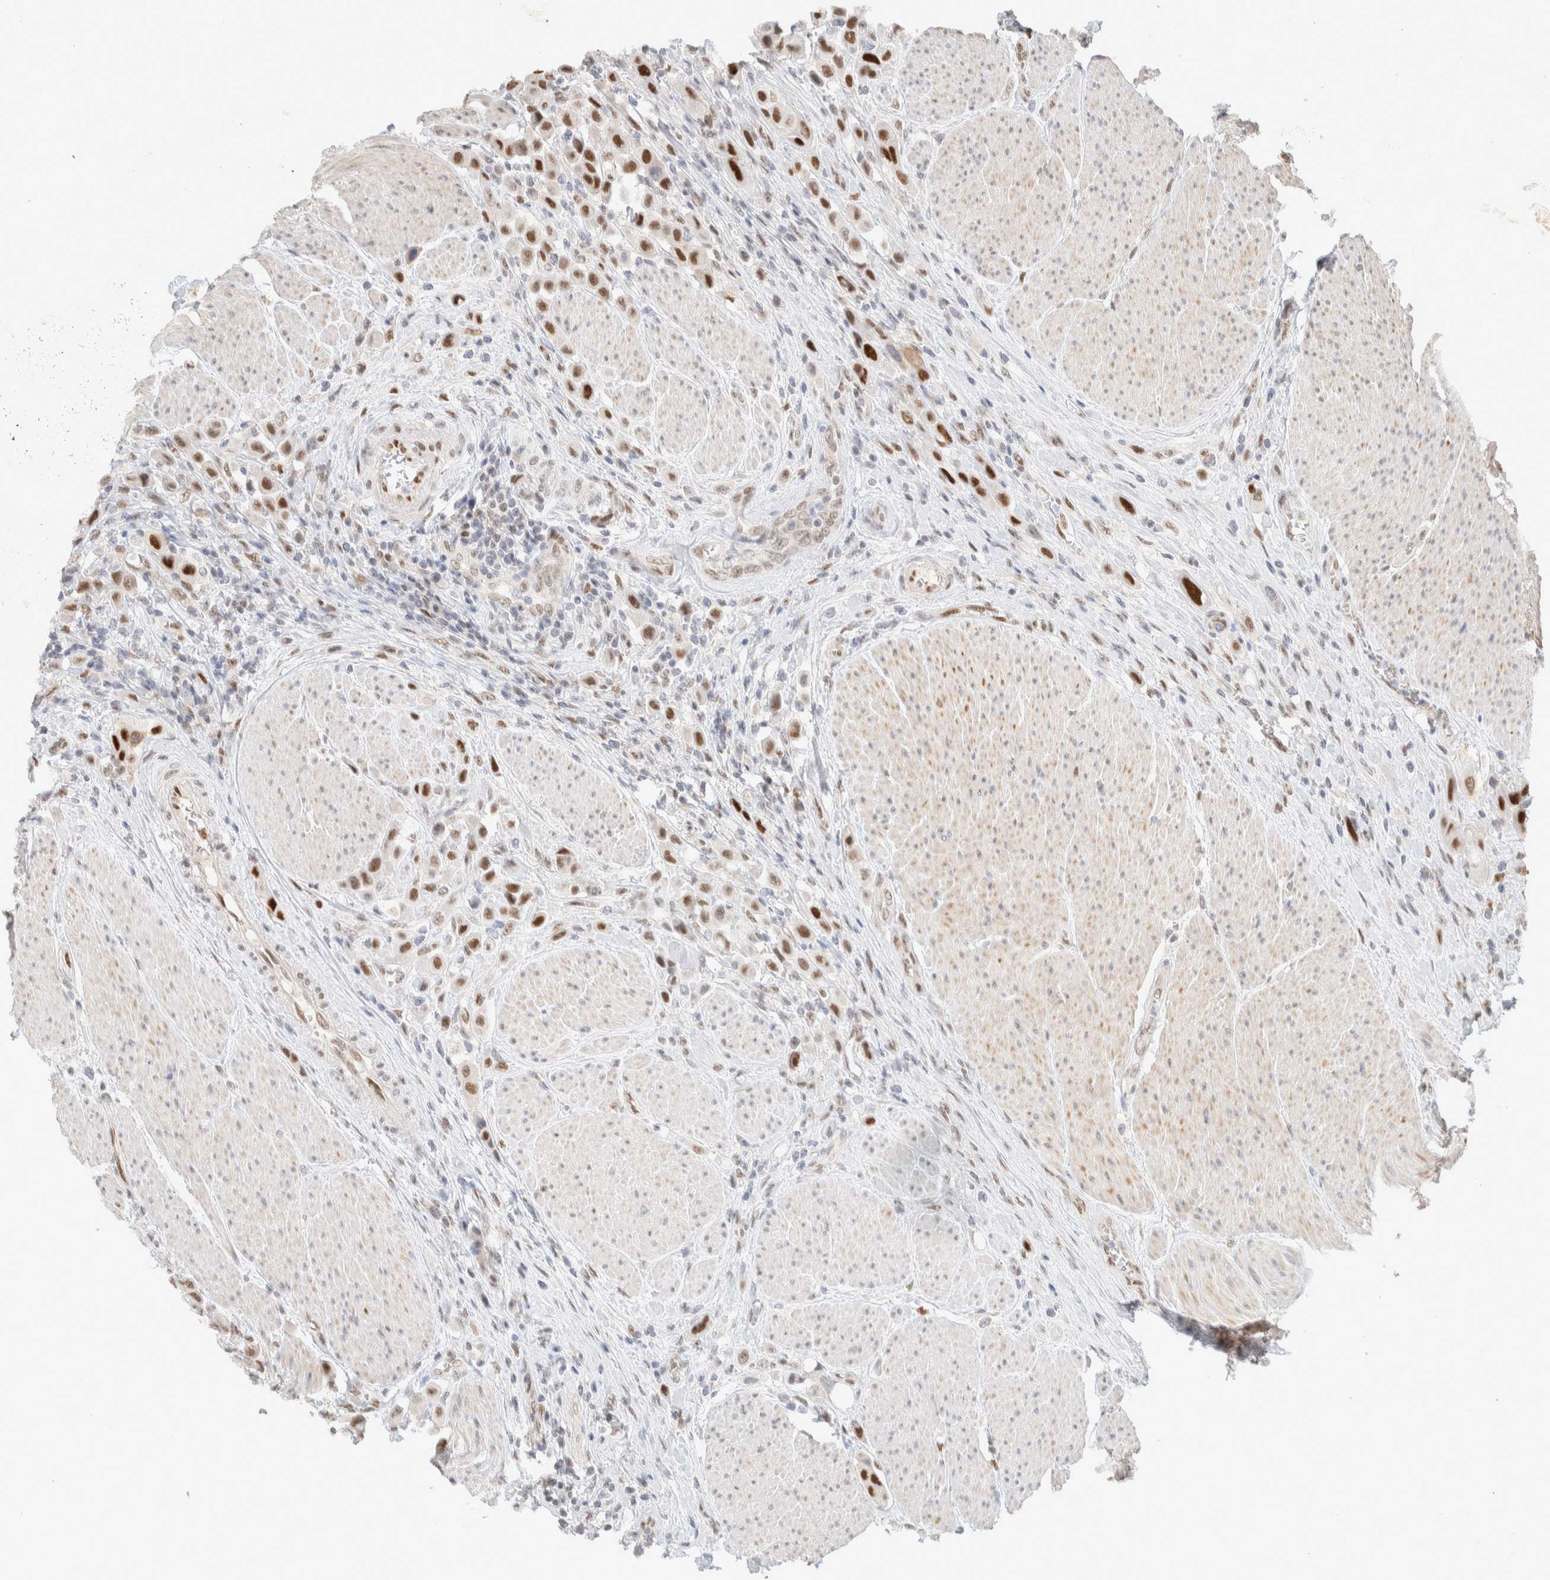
{"staining": {"intensity": "moderate", "quantity": ">75%", "location": "nuclear"}, "tissue": "urothelial cancer", "cell_type": "Tumor cells", "image_type": "cancer", "snomed": [{"axis": "morphology", "description": "Urothelial carcinoma, High grade"}, {"axis": "topography", "description": "Urinary bladder"}], "caption": "Immunohistochemical staining of urothelial cancer displays moderate nuclear protein positivity in about >75% of tumor cells. (Stains: DAB in brown, nuclei in blue, Microscopy: brightfield microscopy at high magnification).", "gene": "PUS7", "patient": {"sex": "male", "age": 50}}